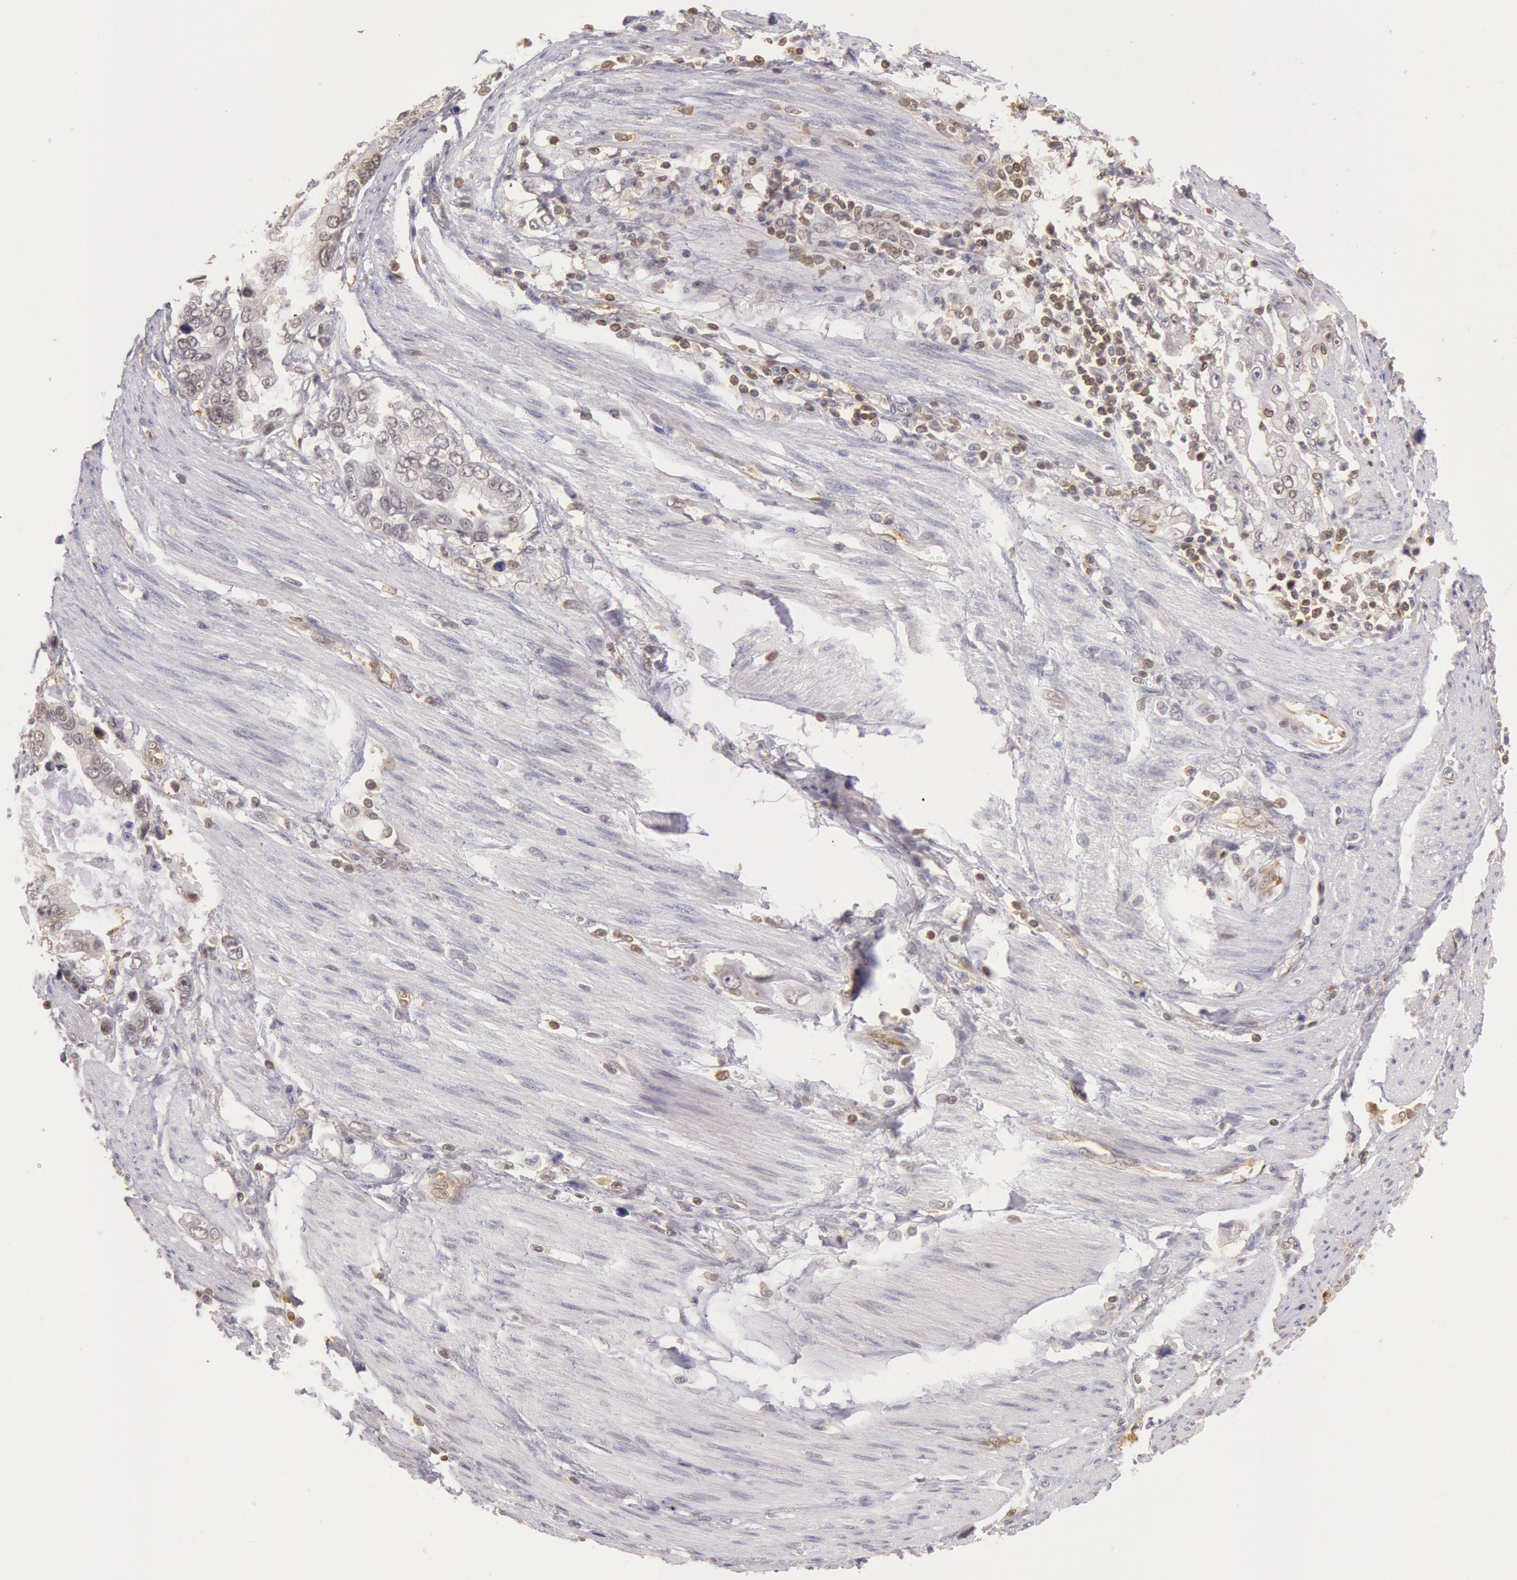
{"staining": {"intensity": "negative", "quantity": "none", "location": "none"}, "tissue": "stomach cancer", "cell_type": "Tumor cells", "image_type": "cancer", "snomed": [{"axis": "morphology", "description": "Adenocarcinoma, NOS"}, {"axis": "topography", "description": "Pancreas"}, {"axis": "topography", "description": "Stomach, upper"}], "caption": "Tumor cells are negative for brown protein staining in adenocarcinoma (stomach).", "gene": "HIF1A", "patient": {"sex": "male", "age": 77}}